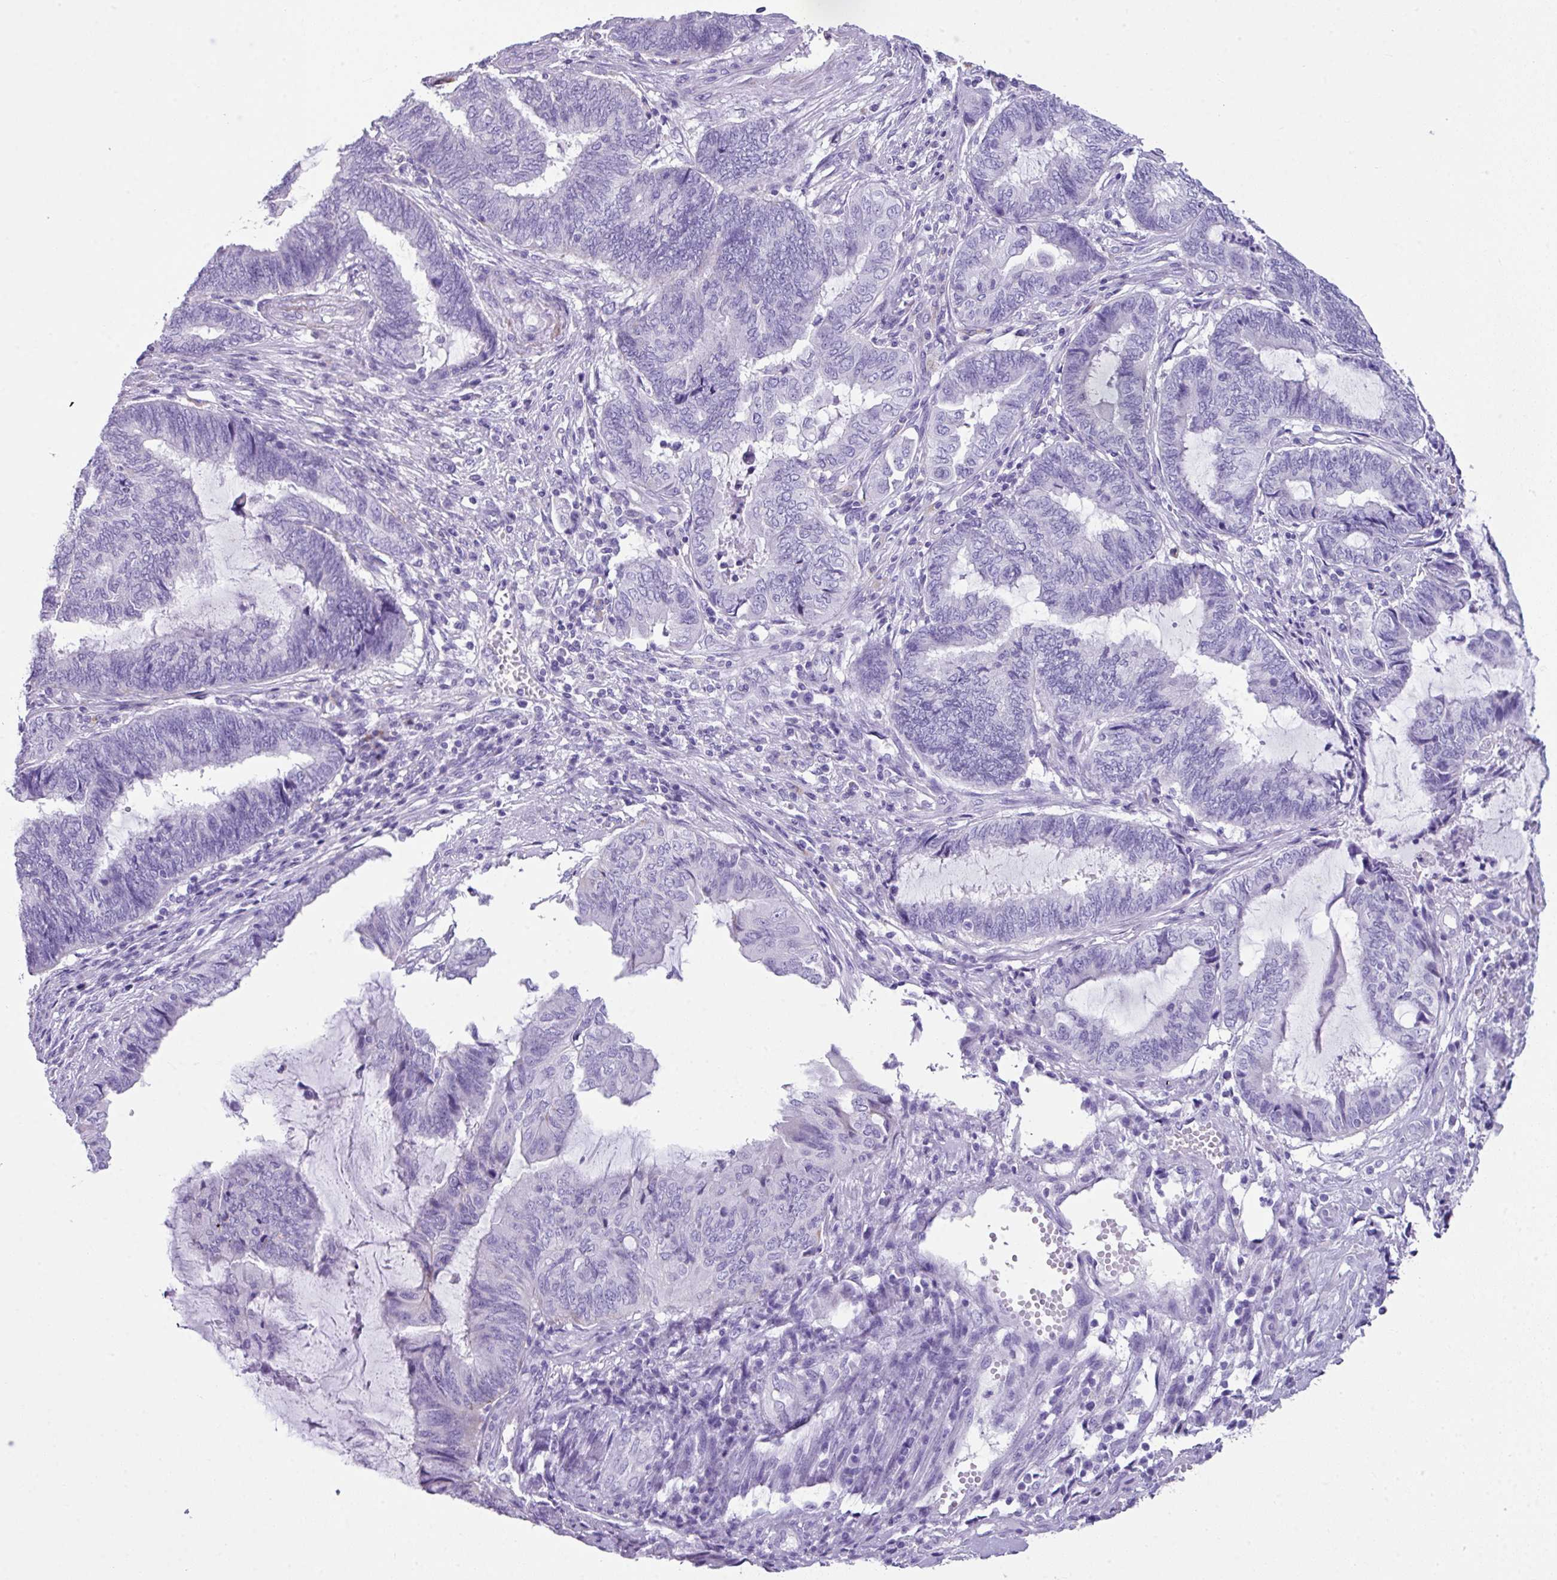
{"staining": {"intensity": "negative", "quantity": "none", "location": "none"}, "tissue": "endometrial cancer", "cell_type": "Tumor cells", "image_type": "cancer", "snomed": [{"axis": "morphology", "description": "Adenocarcinoma, NOS"}, {"axis": "topography", "description": "Uterus"}, {"axis": "topography", "description": "Endometrium"}], "caption": "An immunohistochemistry image of endometrial adenocarcinoma is shown. There is no staining in tumor cells of endometrial adenocarcinoma.", "gene": "ZNF568", "patient": {"sex": "female", "age": 70}}